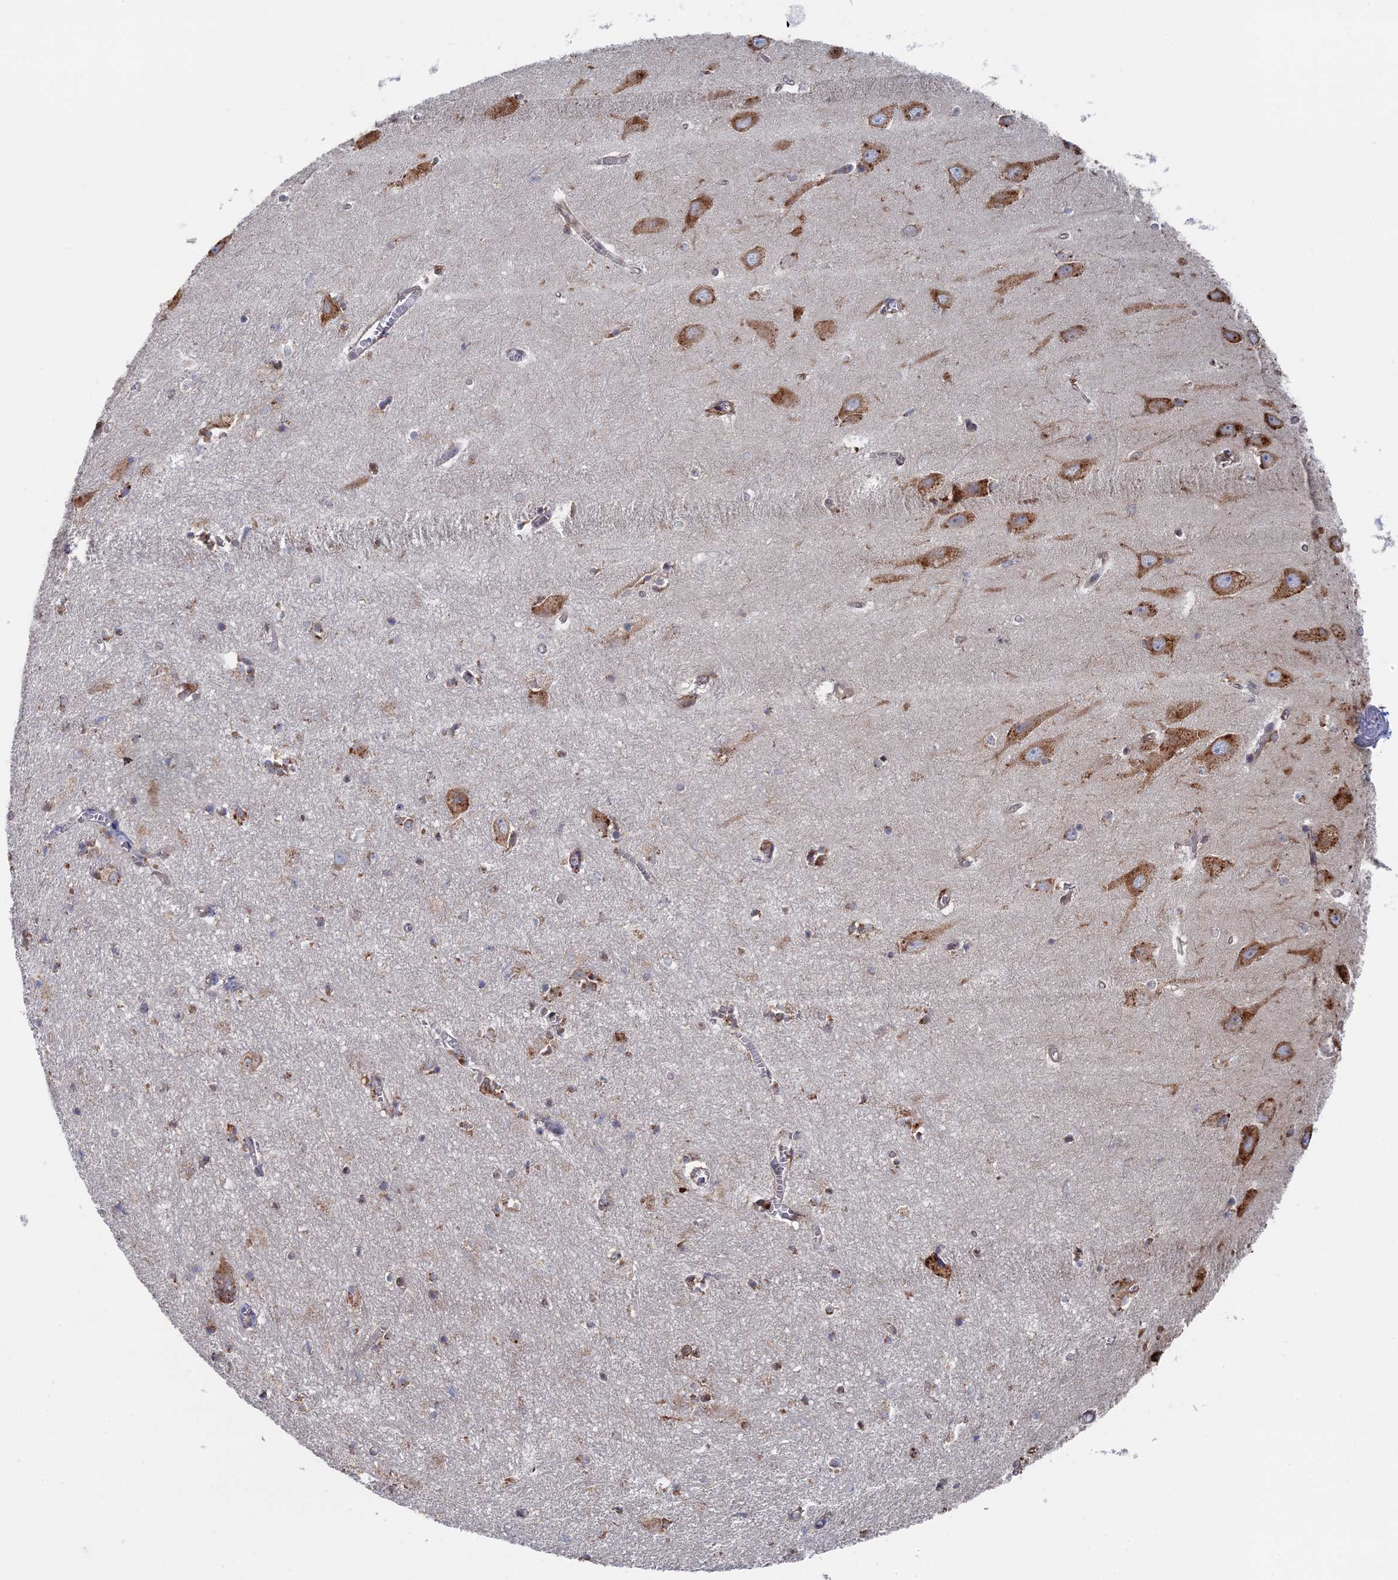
{"staining": {"intensity": "moderate", "quantity": "<25%", "location": "cytoplasmic/membranous"}, "tissue": "hippocampus", "cell_type": "Glial cells", "image_type": "normal", "snomed": [{"axis": "morphology", "description": "Normal tissue, NOS"}, {"axis": "topography", "description": "Hippocampus"}], "caption": "Human hippocampus stained with a brown dye demonstrates moderate cytoplasmic/membranous positive positivity in approximately <25% of glial cells.", "gene": "BPIFB6", "patient": {"sex": "female", "age": 64}}